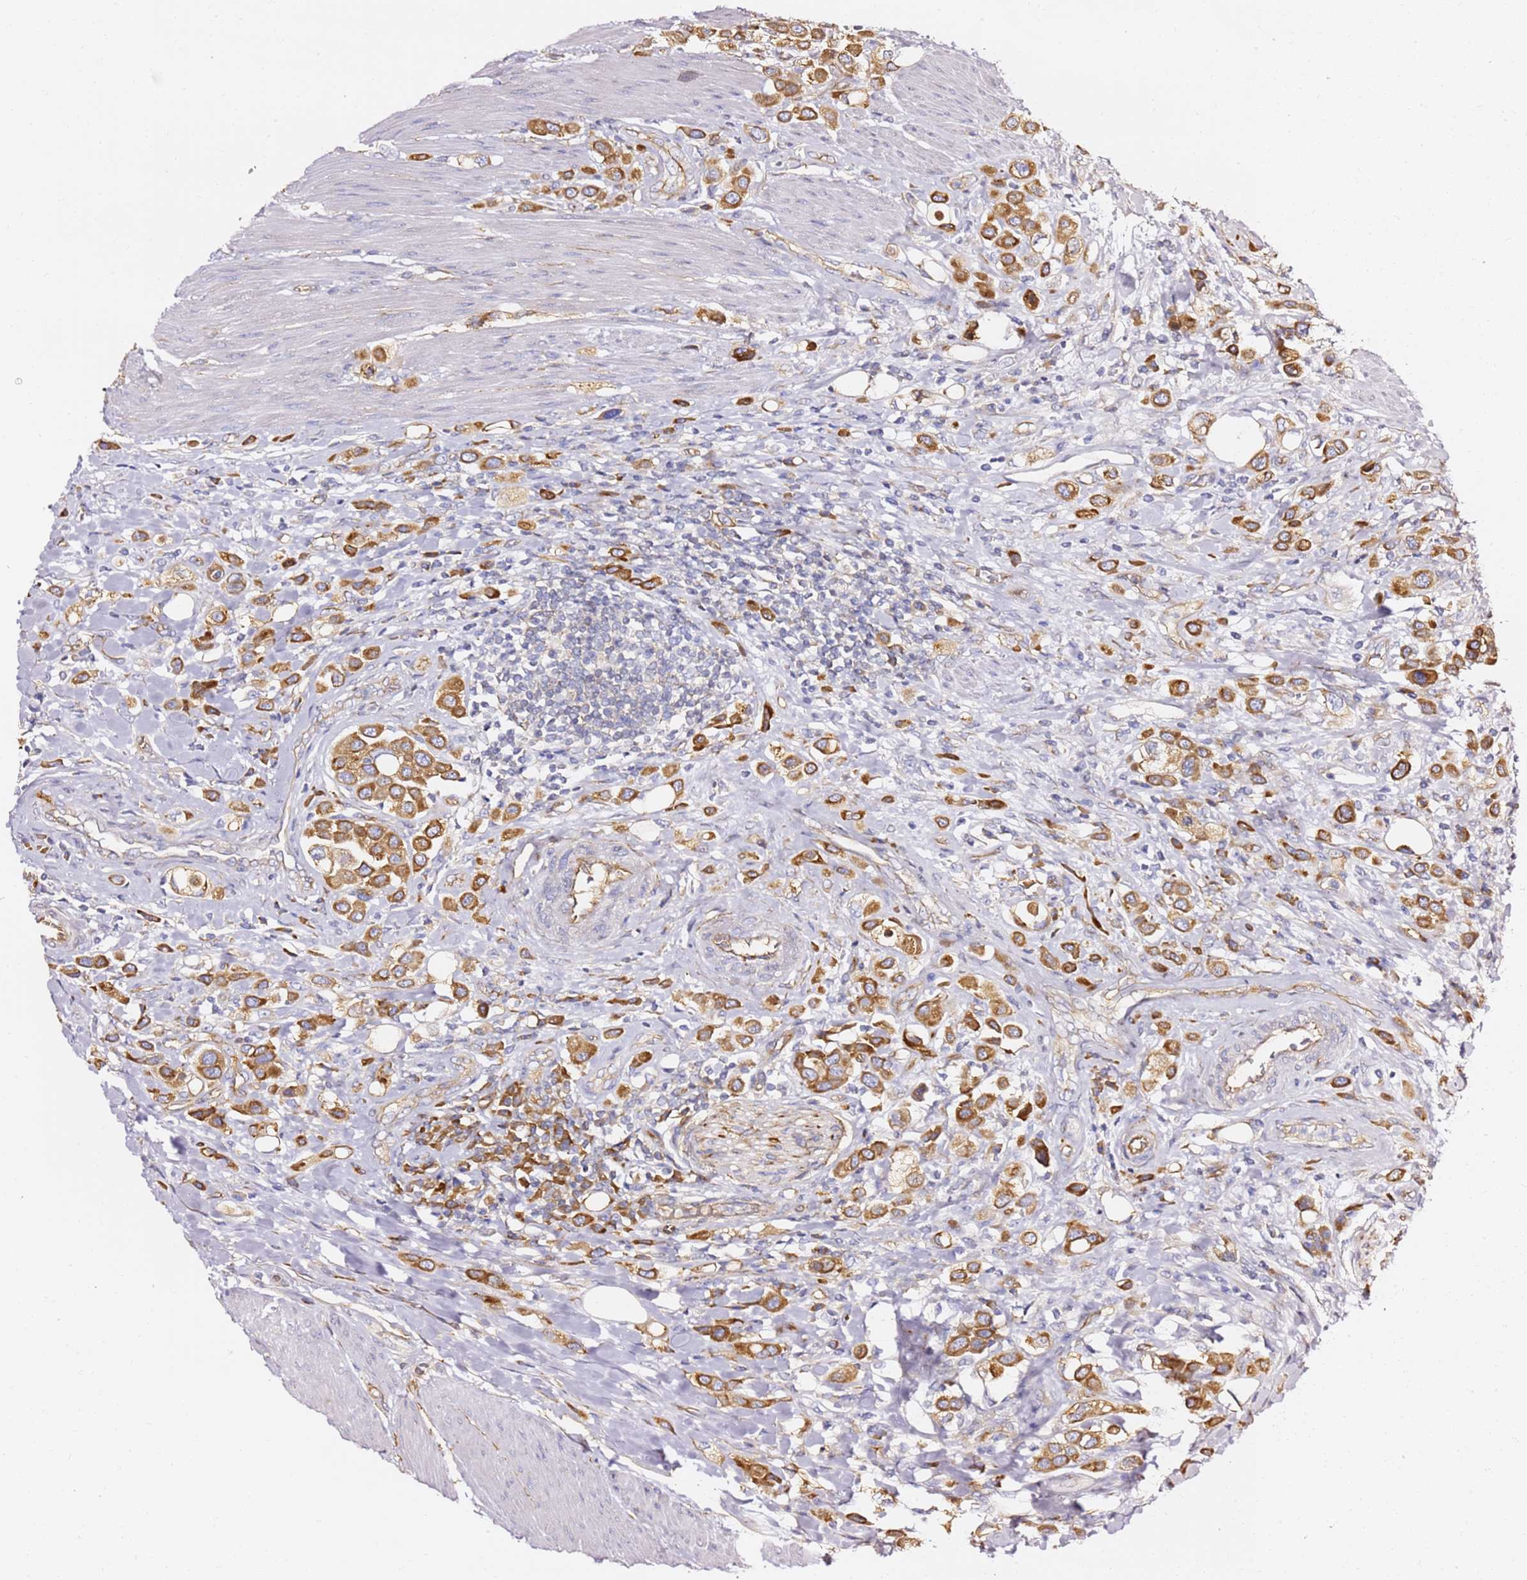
{"staining": {"intensity": "moderate", "quantity": ">75%", "location": "cytoplasmic/membranous"}, "tissue": "urothelial cancer", "cell_type": "Tumor cells", "image_type": "cancer", "snomed": [{"axis": "morphology", "description": "Urothelial carcinoma, High grade"}, {"axis": "topography", "description": "Urinary bladder"}], "caption": "High-grade urothelial carcinoma stained for a protein (brown) demonstrates moderate cytoplasmic/membranous positive expression in approximately >75% of tumor cells.", "gene": "KIF7", "patient": {"sex": "male", "age": 50}}